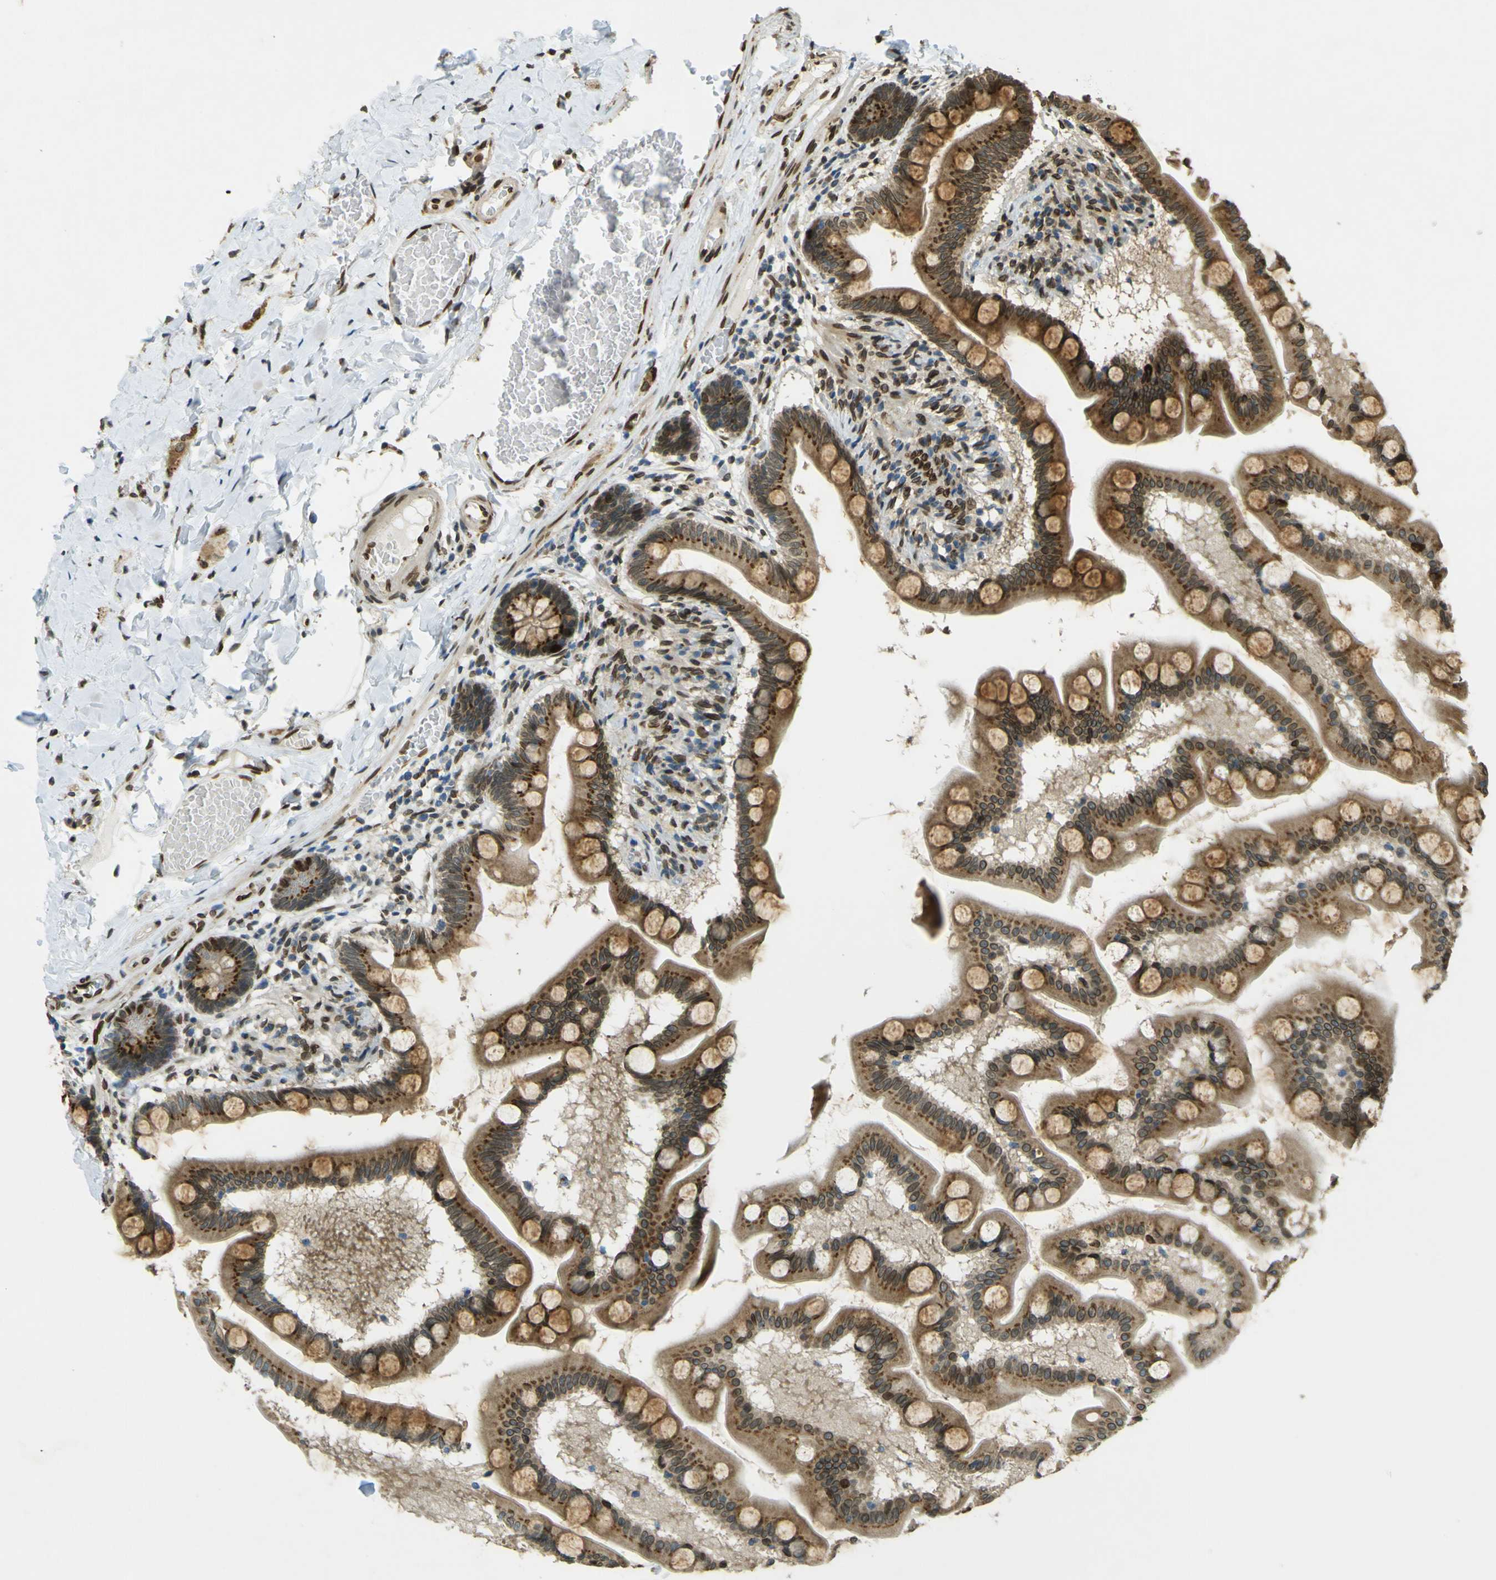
{"staining": {"intensity": "moderate", "quantity": ">75%", "location": "cytoplasmic/membranous,nuclear"}, "tissue": "small intestine", "cell_type": "Glandular cells", "image_type": "normal", "snomed": [{"axis": "morphology", "description": "Normal tissue, NOS"}, {"axis": "topography", "description": "Small intestine"}], "caption": "Protein staining of benign small intestine exhibits moderate cytoplasmic/membranous,nuclear positivity in about >75% of glandular cells.", "gene": "GALNT1", "patient": {"sex": "male", "age": 41}}